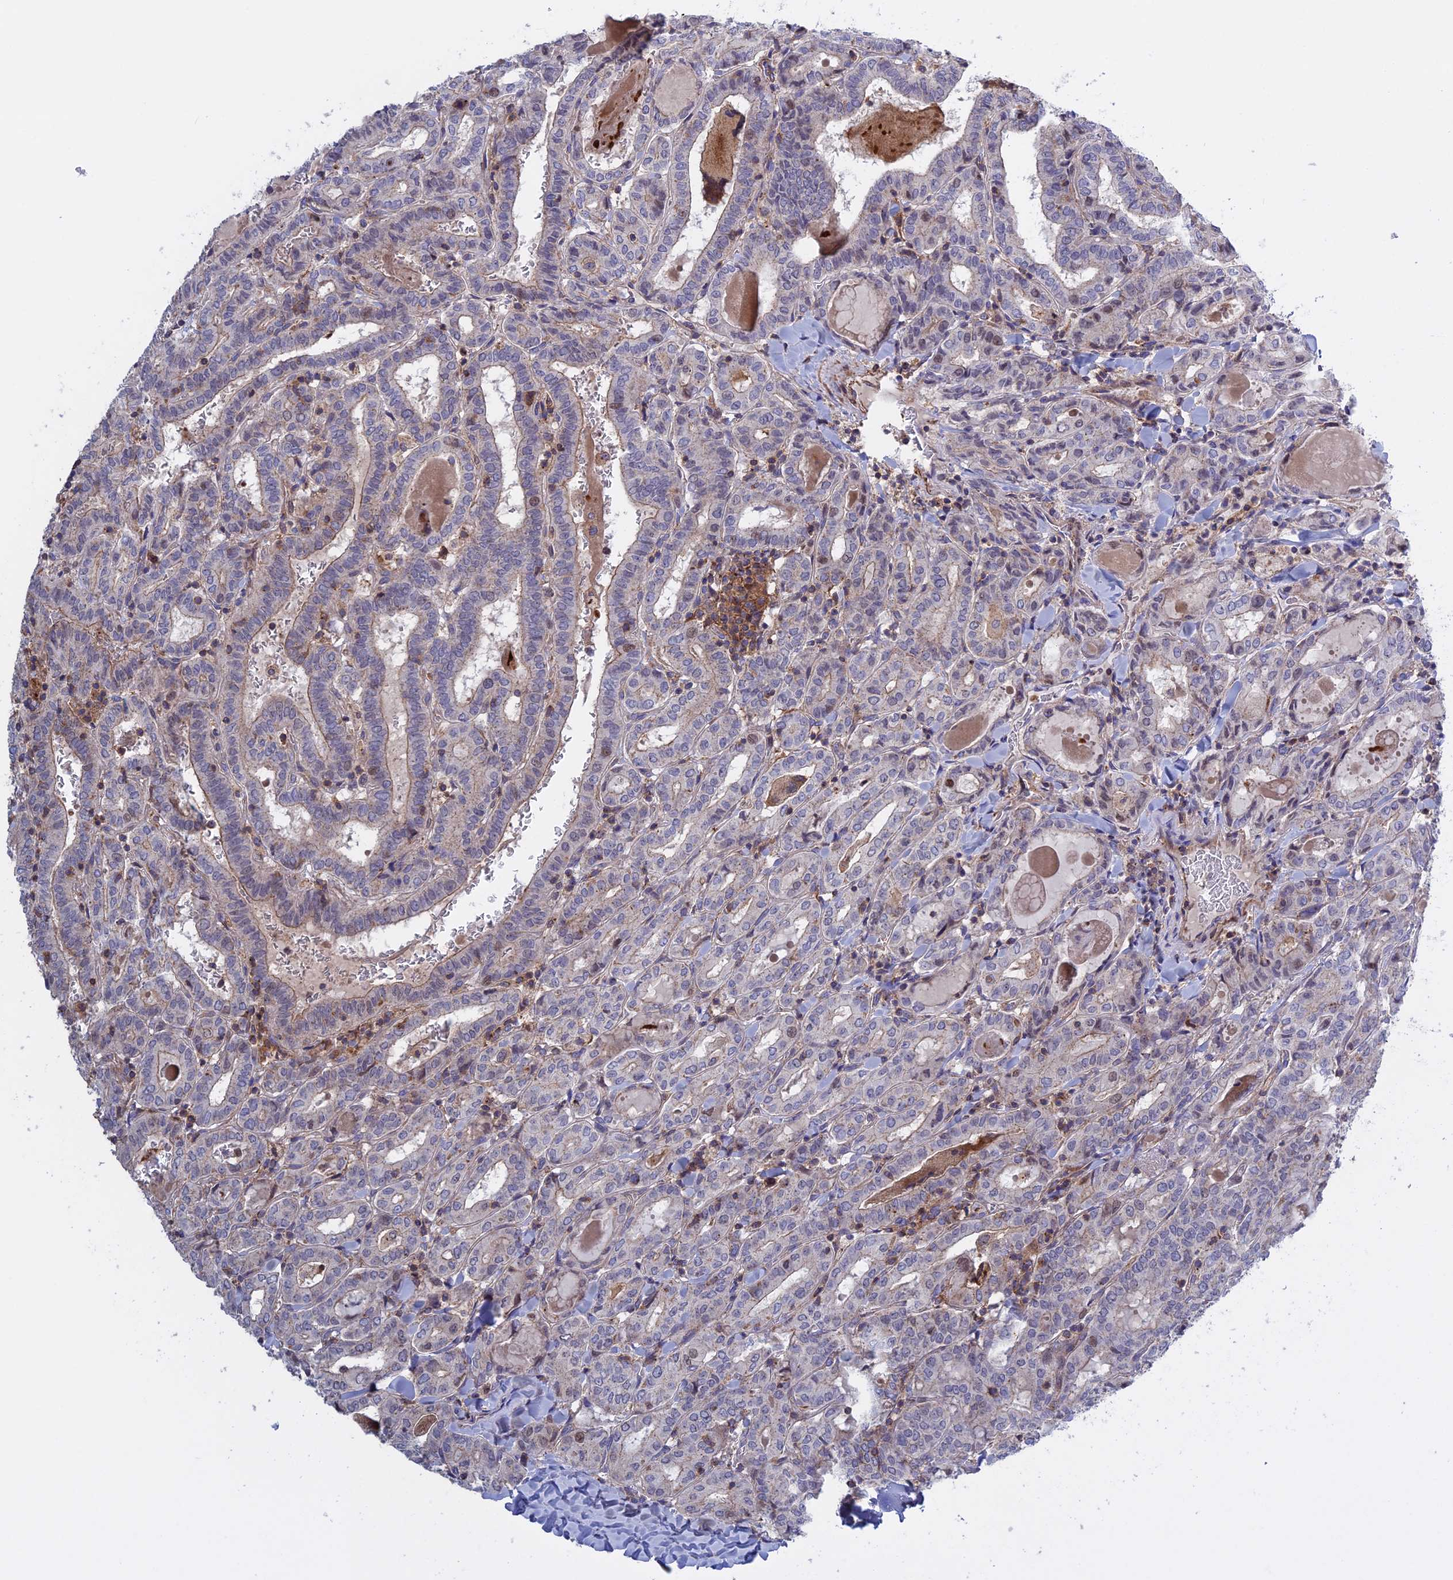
{"staining": {"intensity": "negative", "quantity": "none", "location": "none"}, "tissue": "thyroid cancer", "cell_type": "Tumor cells", "image_type": "cancer", "snomed": [{"axis": "morphology", "description": "Papillary adenocarcinoma, NOS"}, {"axis": "topography", "description": "Thyroid gland"}], "caption": "Immunohistochemistry (IHC) of human thyroid cancer (papillary adenocarcinoma) displays no expression in tumor cells.", "gene": "LYPD5", "patient": {"sex": "female", "age": 72}}